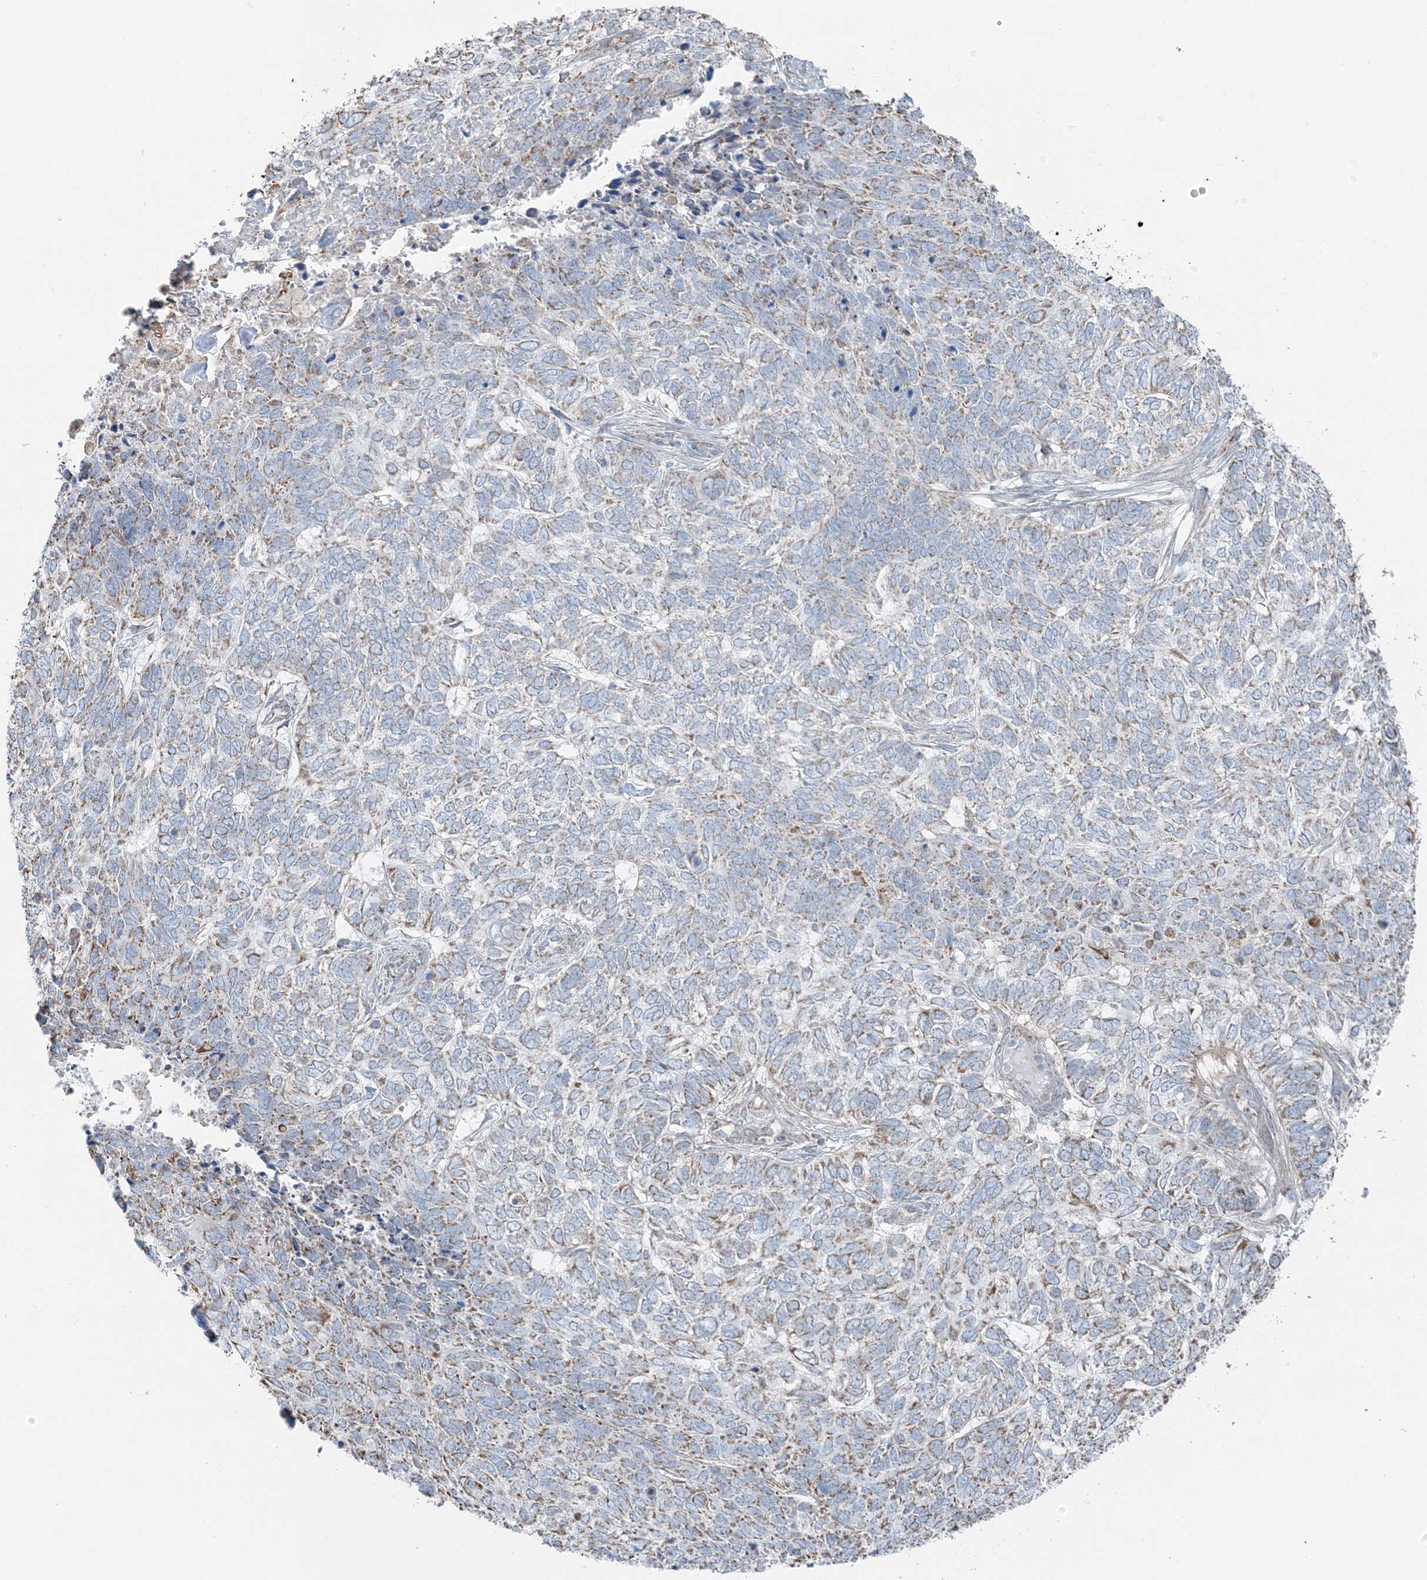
{"staining": {"intensity": "weak", "quantity": "25%-75%", "location": "cytoplasmic/membranous"}, "tissue": "skin cancer", "cell_type": "Tumor cells", "image_type": "cancer", "snomed": [{"axis": "morphology", "description": "Basal cell carcinoma"}, {"axis": "topography", "description": "Skin"}], "caption": "Immunohistochemistry of human skin cancer (basal cell carcinoma) demonstrates low levels of weak cytoplasmic/membranous staining in approximately 25%-75% of tumor cells.", "gene": "SLC22A16", "patient": {"sex": "female", "age": 65}}